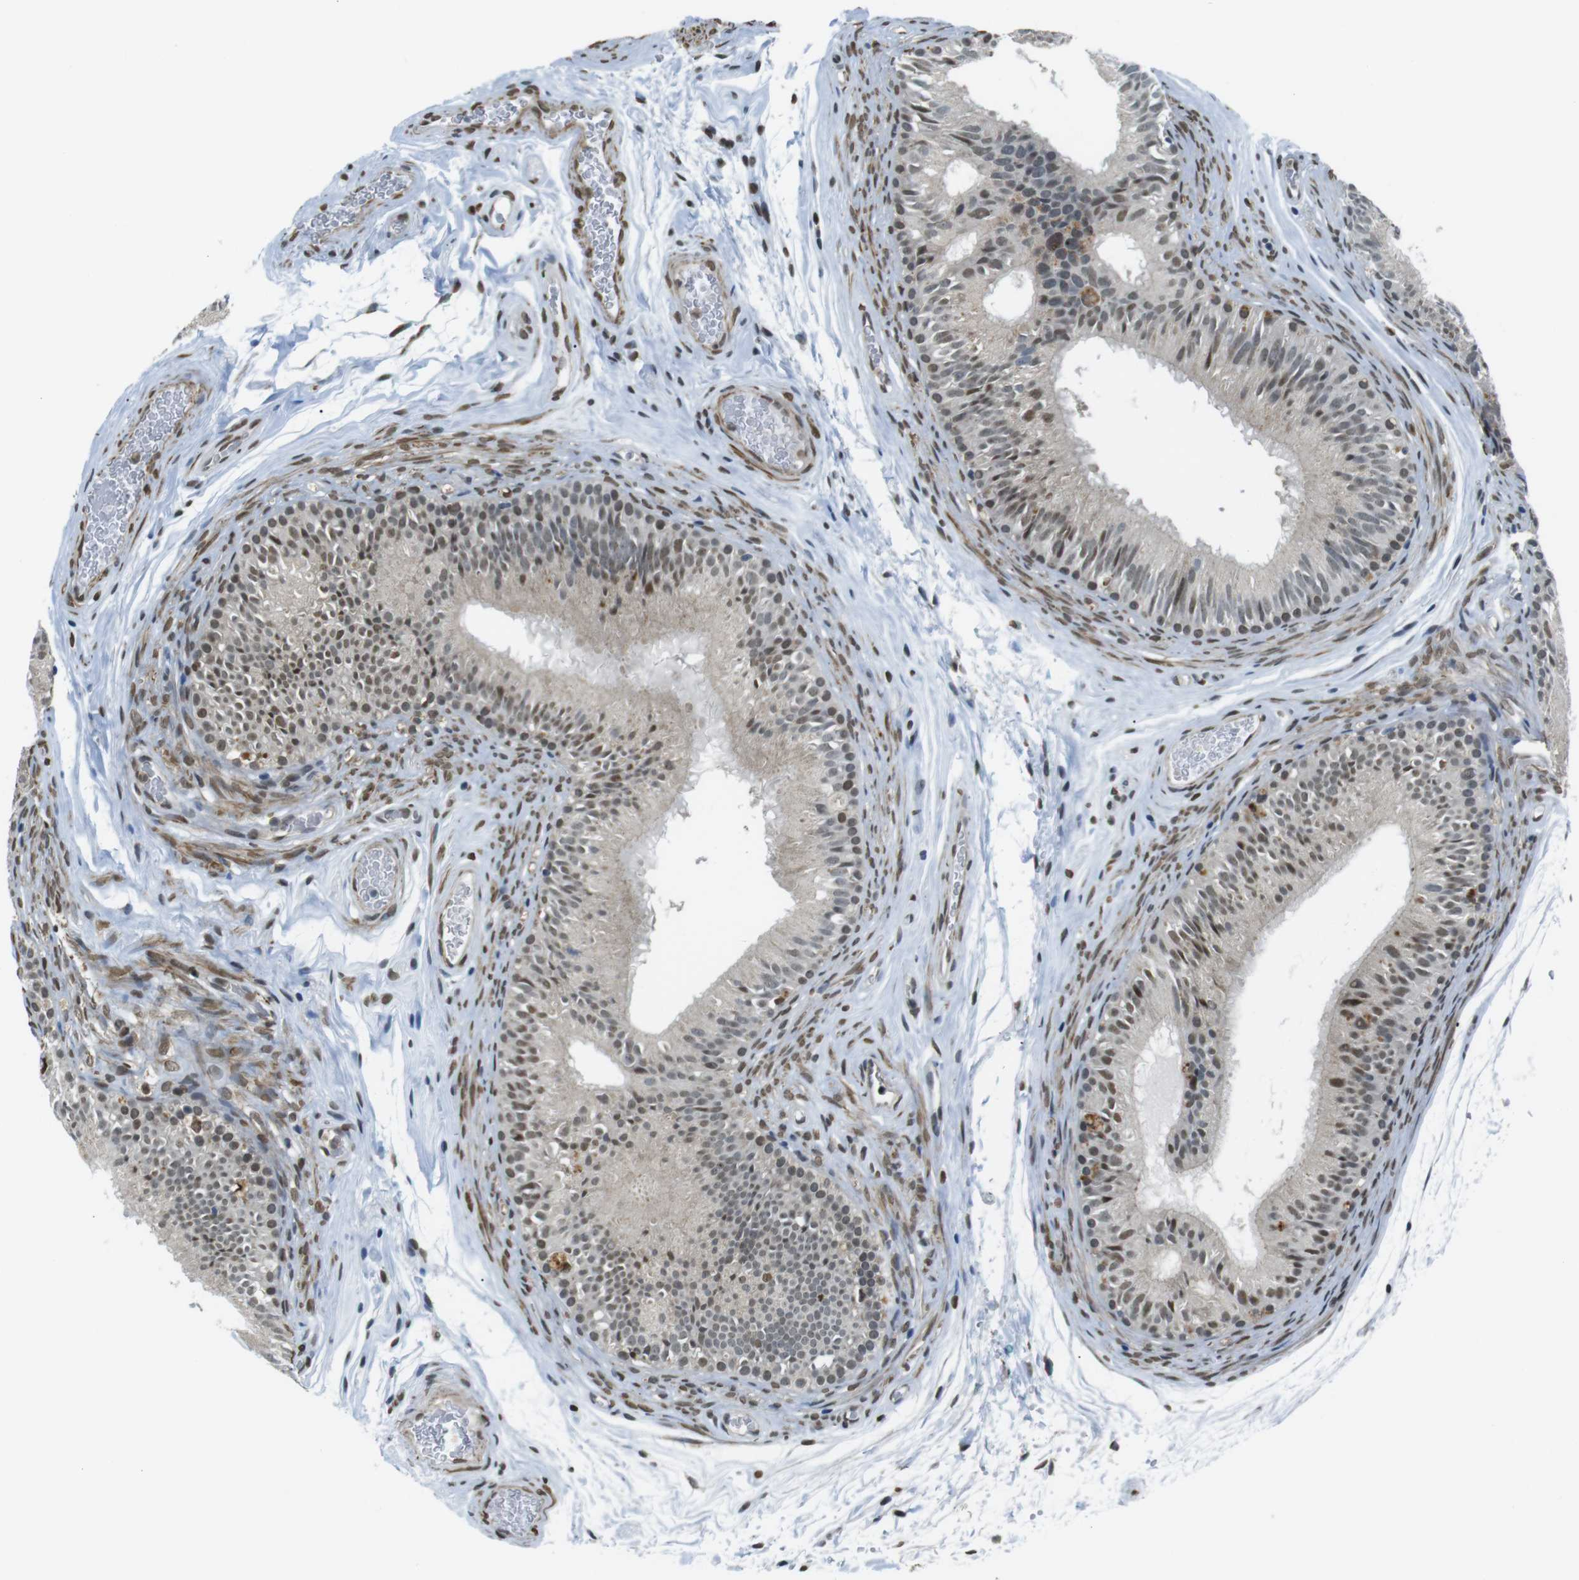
{"staining": {"intensity": "moderate", "quantity": "25%-75%", "location": "cytoplasmic/membranous,nuclear"}, "tissue": "epididymis", "cell_type": "Glandular cells", "image_type": "normal", "snomed": [{"axis": "morphology", "description": "Normal tissue, NOS"}, {"axis": "topography", "description": "Epididymis"}], "caption": "Immunohistochemical staining of normal epididymis demonstrates medium levels of moderate cytoplasmic/membranous,nuclear expression in about 25%-75% of glandular cells. The staining is performed using DAB brown chromogen to label protein expression. The nuclei are counter-stained blue using hematoxylin.", "gene": "USP7", "patient": {"sex": "male", "age": 36}}